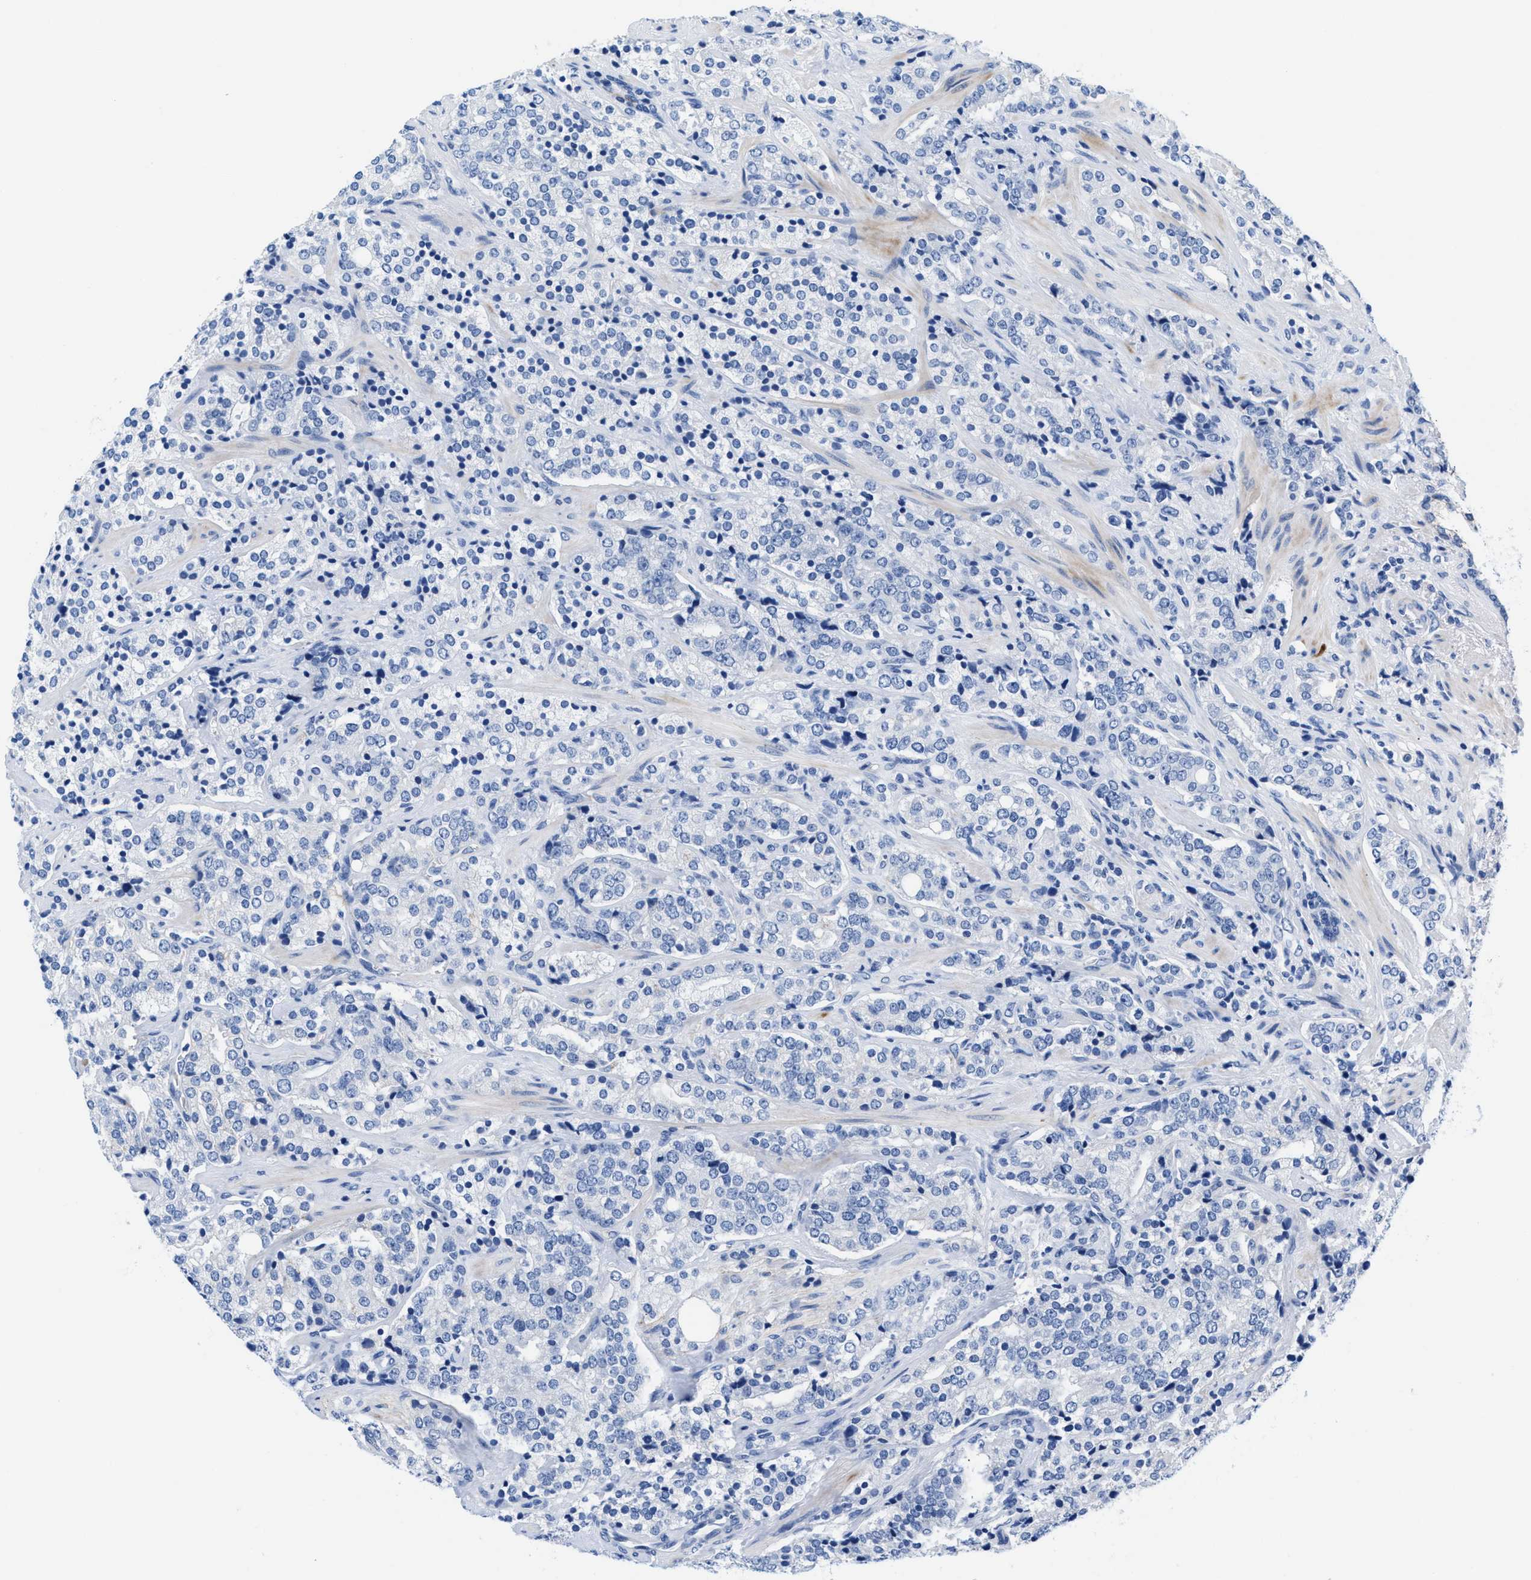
{"staining": {"intensity": "negative", "quantity": "none", "location": "none"}, "tissue": "prostate cancer", "cell_type": "Tumor cells", "image_type": "cancer", "snomed": [{"axis": "morphology", "description": "Adenocarcinoma, High grade"}, {"axis": "topography", "description": "Prostate"}], "caption": "The IHC histopathology image has no significant staining in tumor cells of prostate cancer (high-grade adenocarcinoma) tissue.", "gene": "SLFN13", "patient": {"sex": "male", "age": 71}}